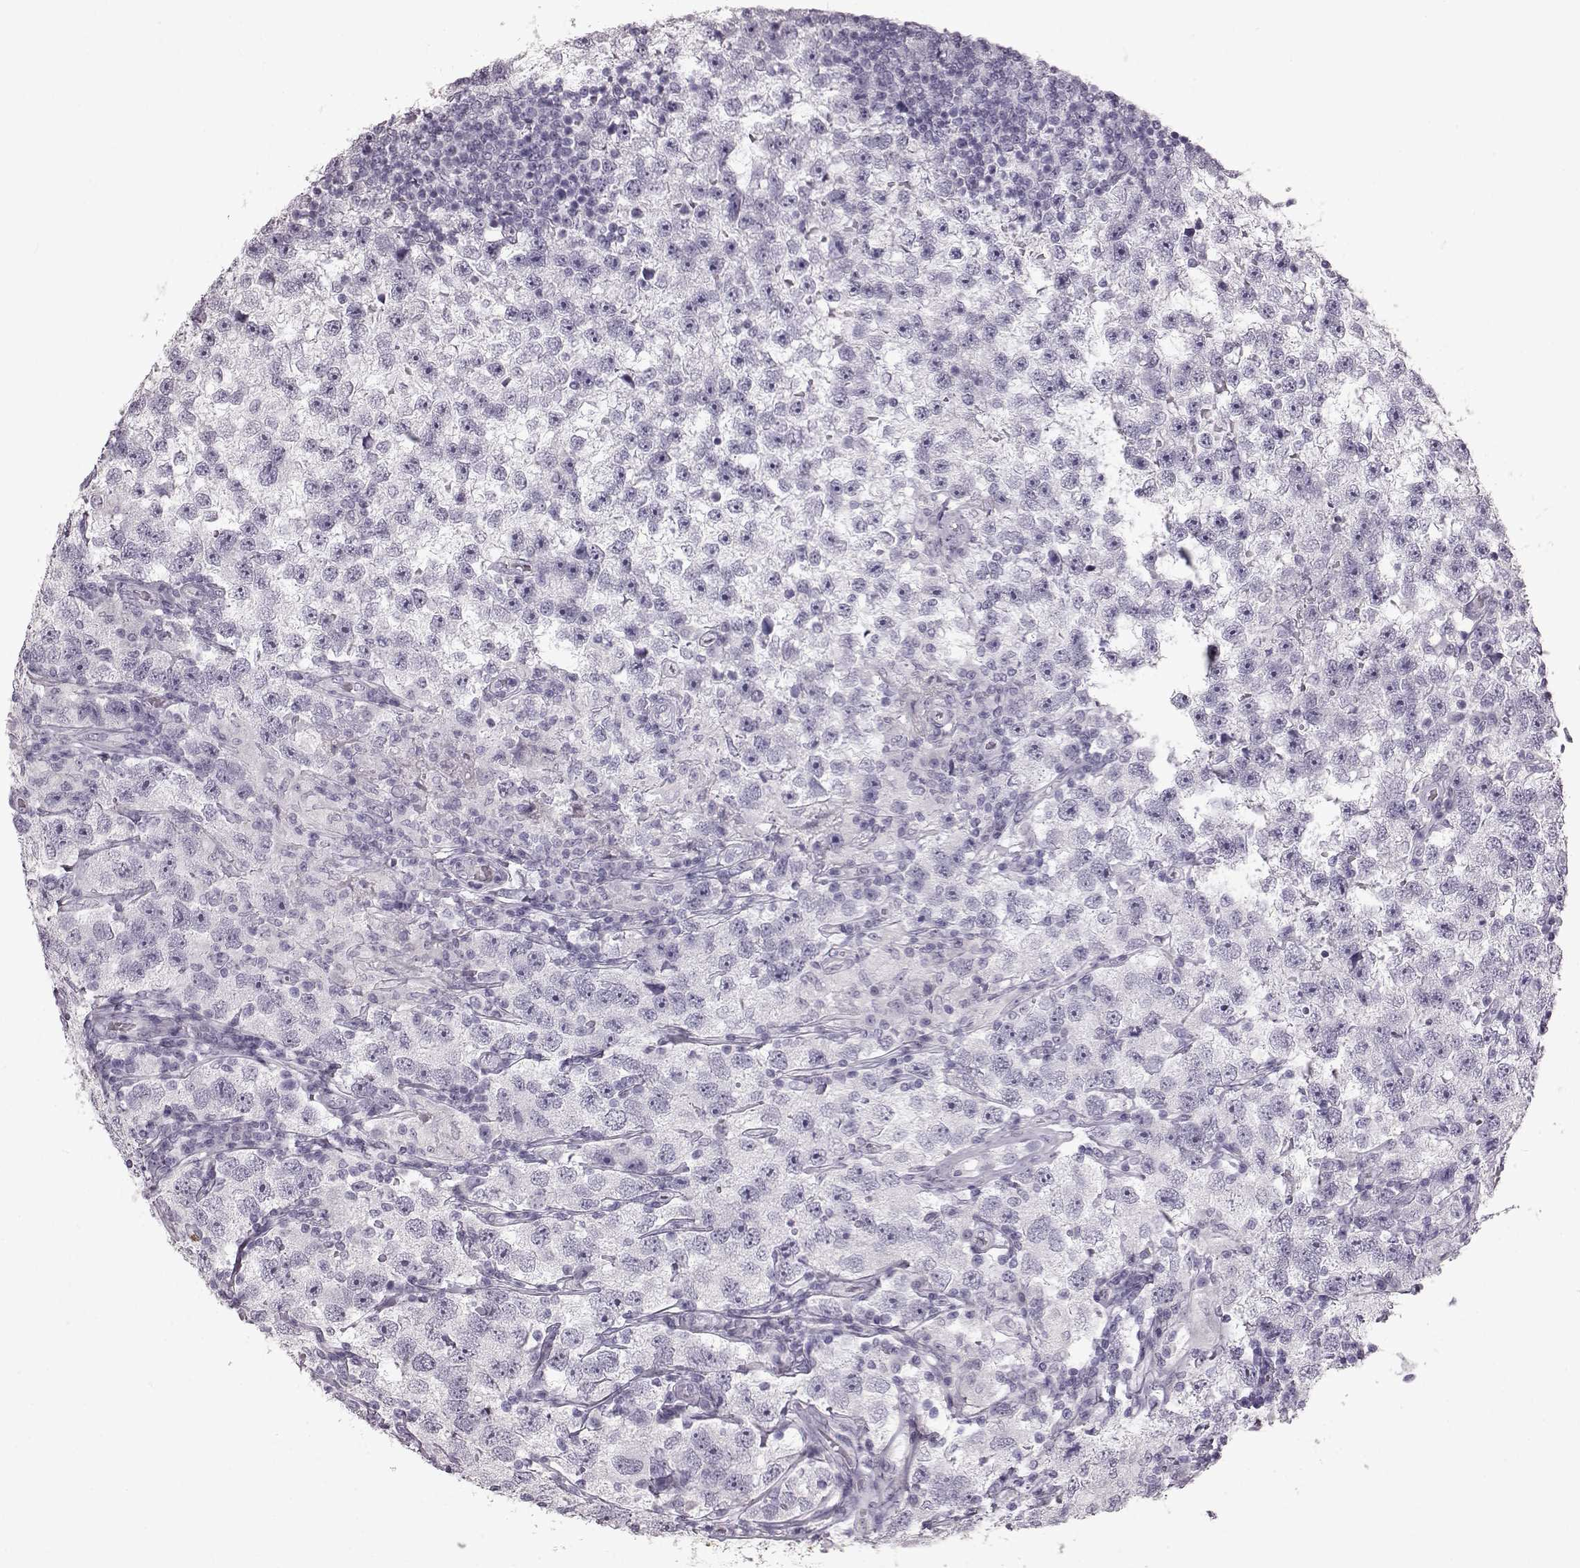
{"staining": {"intensity": "negative", "quantity": "none", "location": "none"}, "tissue": "testis cancer", "cell_type": "Tumor cells", "image_type": "cancer", "snomed": [{"axis": "morphology", "description": "Seminoma, NOS"}, {"axis": "topography", "description": "Testis"}], "caption": "An image of testis cancer stained for a protein exhibits no brown staining in tumor cells.", "gene": "FUT4", "patient": {"sex": "male", "age": 26}}